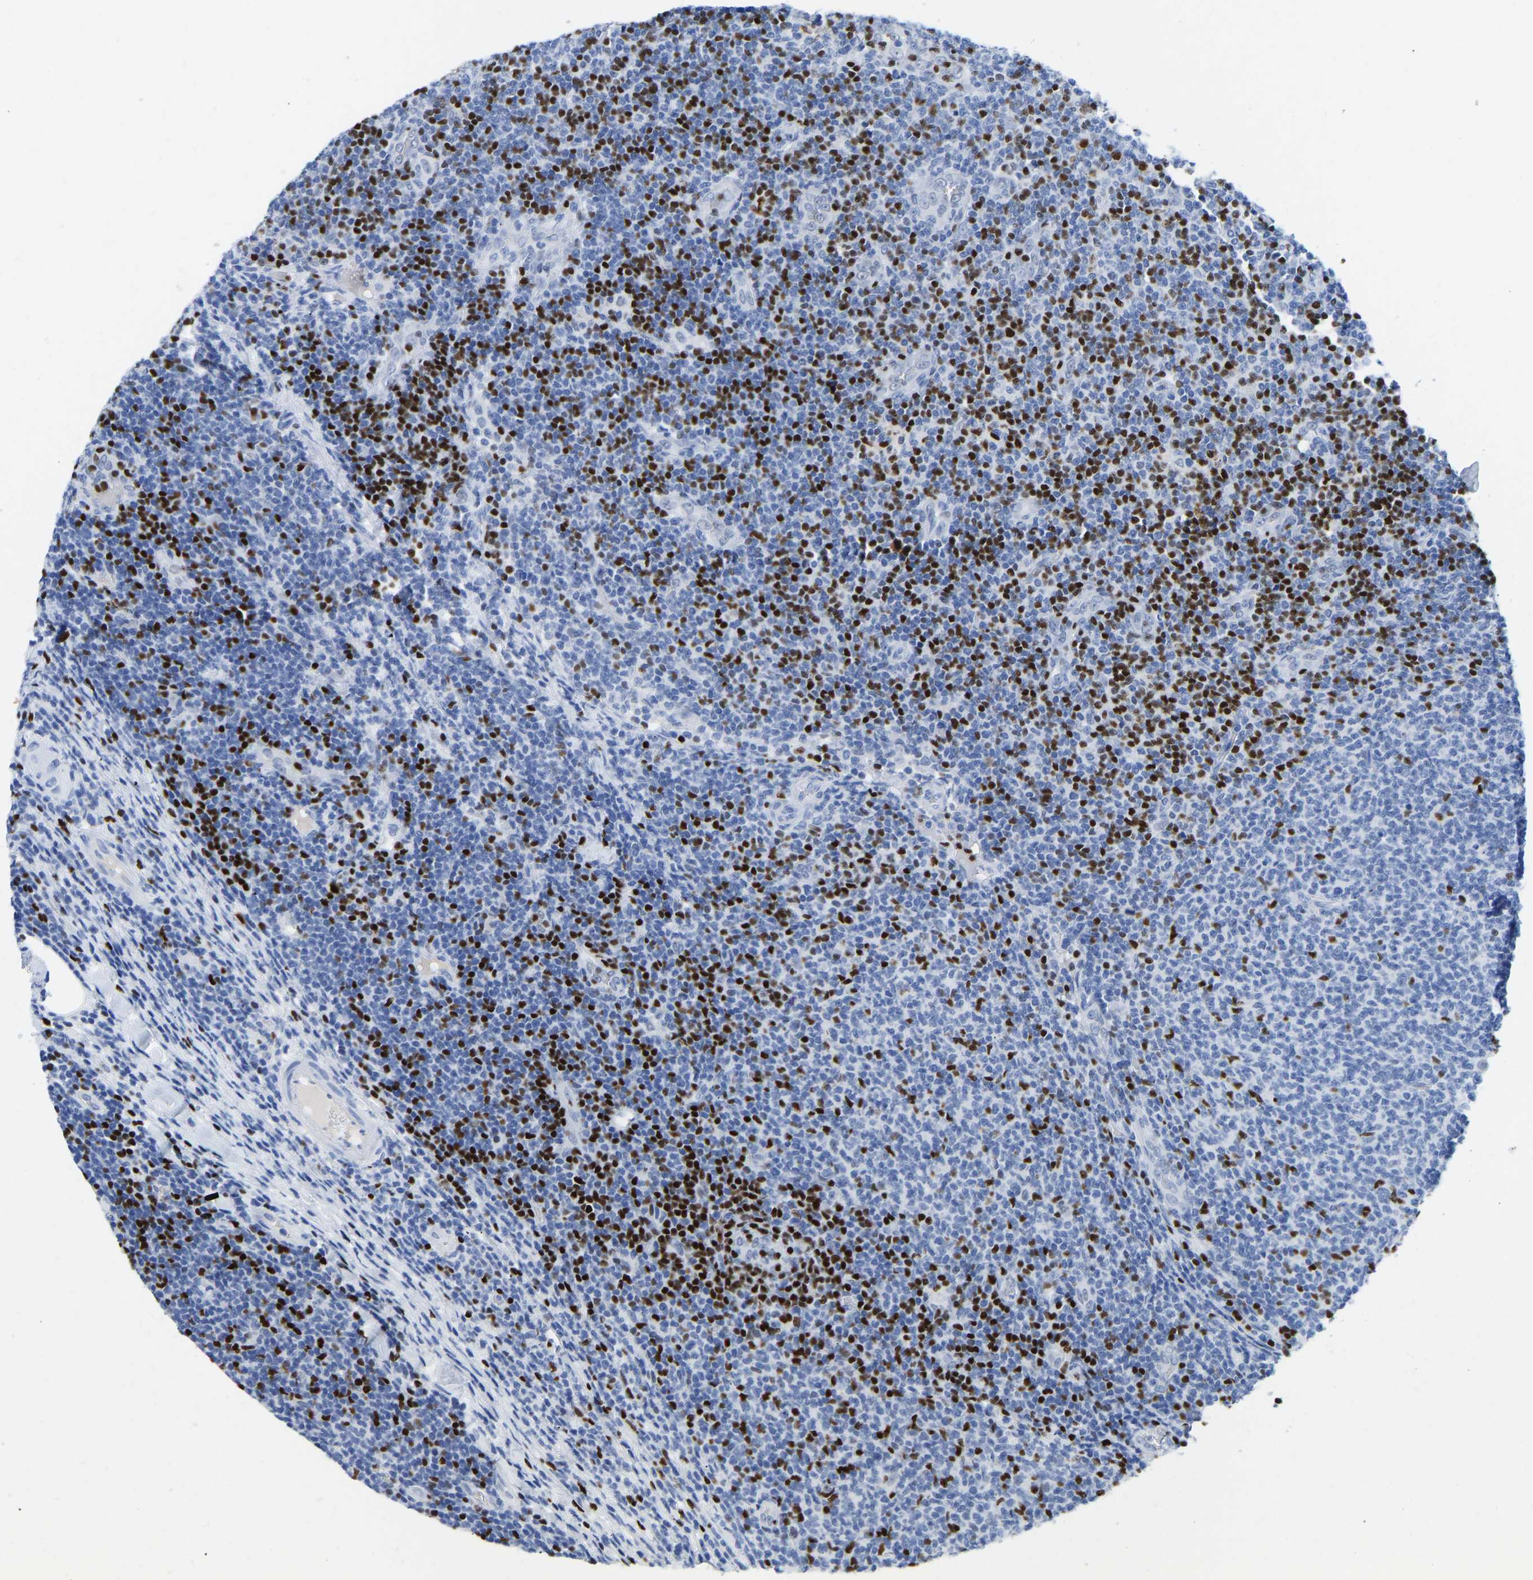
{"staining": {"intensity": "negative", "quantity": "none", "location": "none"}, "tissue": "lymphoma", "cell_type": "Tumor cells", "image_type": "cancer", "snomed": [{"axis": "morphology", "description": "Malignant lymphoma, non-Hodgkin's type, Low grade"}, {"axis": "topography", "description": "Lymph node"}], "caption": "Immunohistochemistry (IHC) image of low-grade malignant lymphoma, non-Hodgkin's type stained for a protein (brown), which exhibits no positivity in tumor cells.", "gene": "TCF7", "patient": {"sex": "male", "age": 66}}